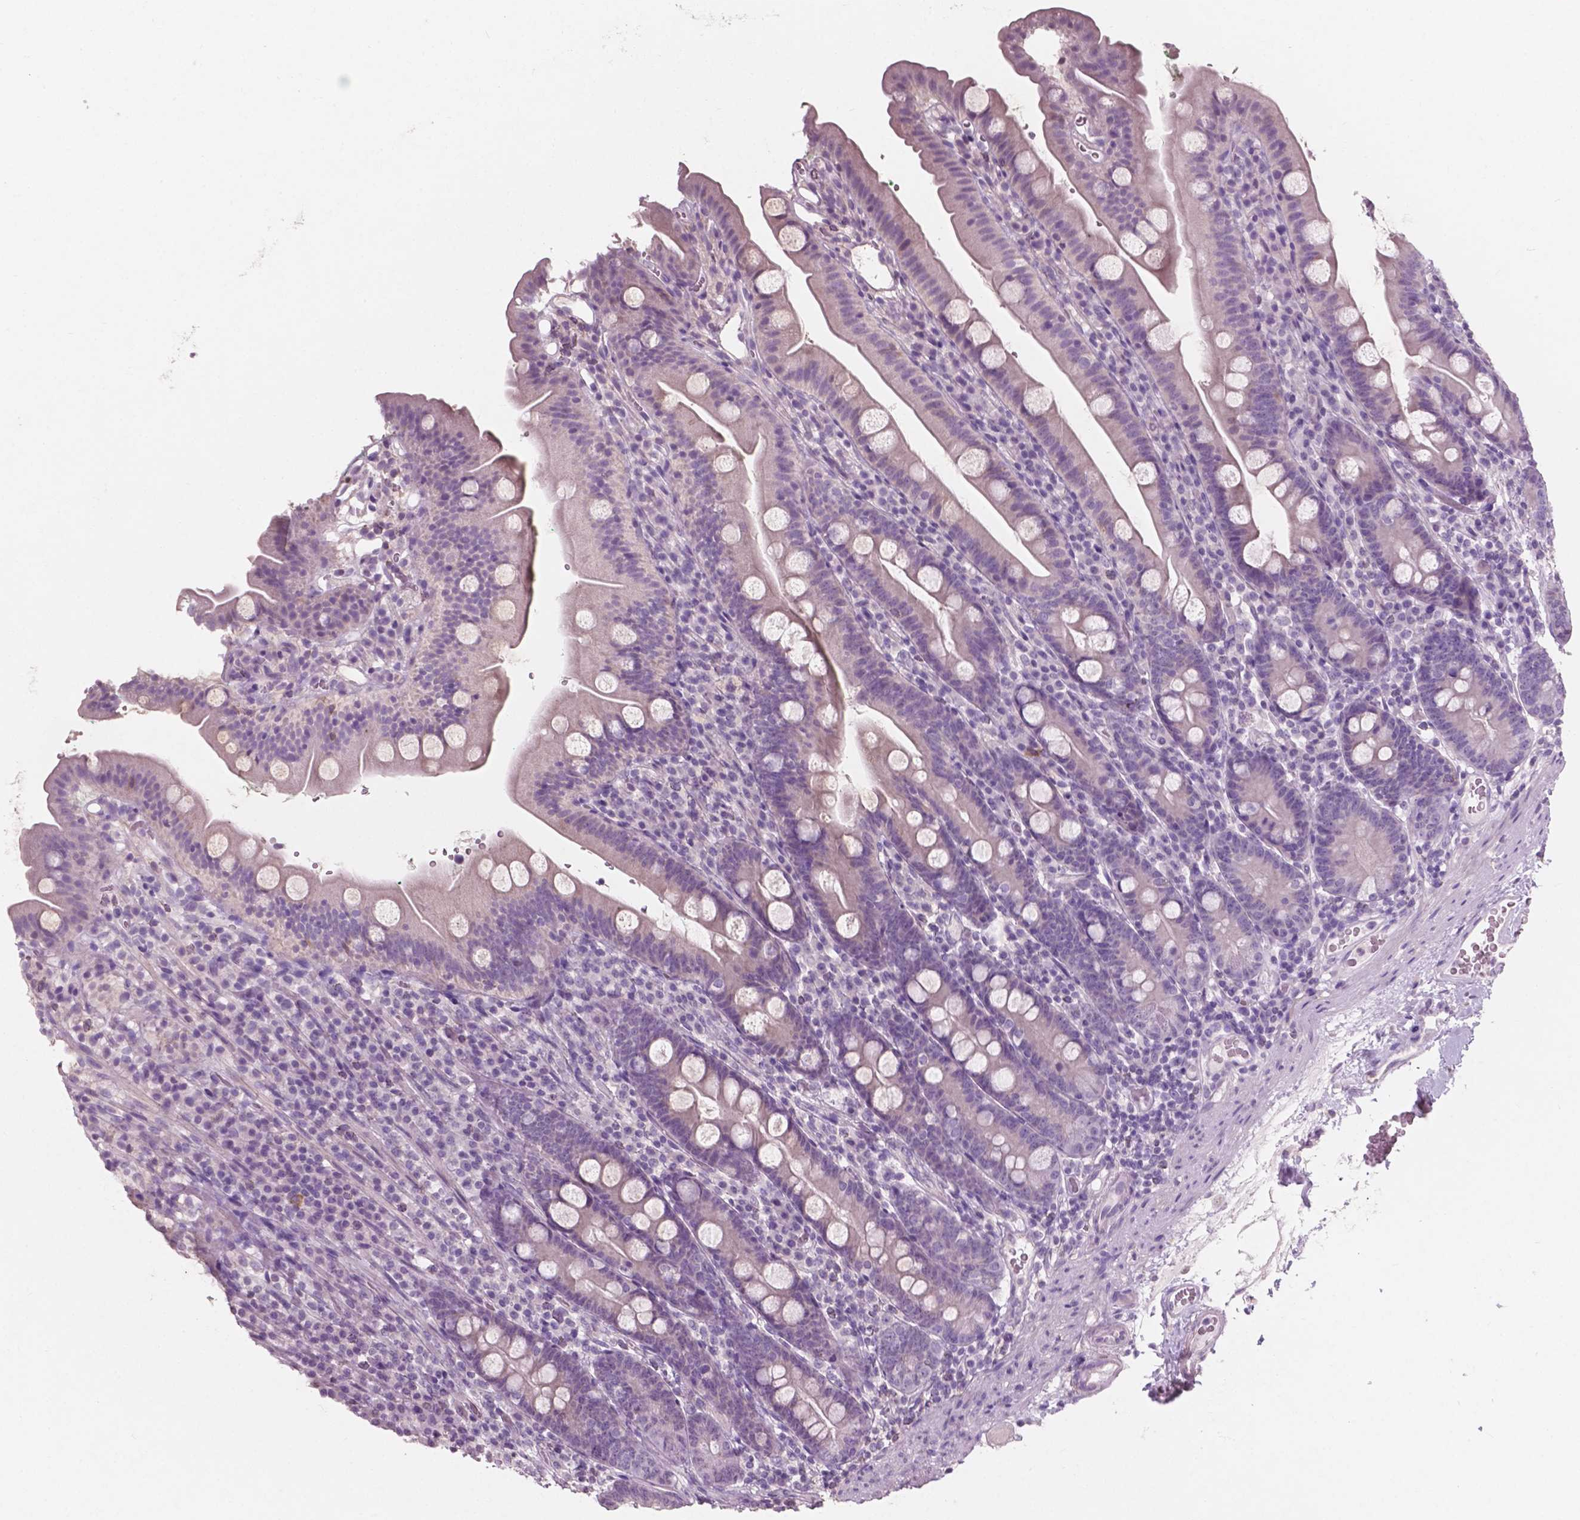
{"staining": {"intensity": "negative", "quantity": "none", "location": "none"}, "tissue": "duodenum", "cell_type": "Glandular cells", "image_type": "normal", "snomed": [{"axis": "morphology", "description": "Normal tissue, NOS"}, {"axis": "topography", "description": "Duodenum"}], "caption": "Immunohistochemistry (IHC) image of normal human duodenum stained for a protein (brown), which shows no expression in glandular cells. (DAB IHC visualized using brightfield microscopy, high magnification).", "gene": "AWAT1", "patient": {"sex": "female", "age": 67}}